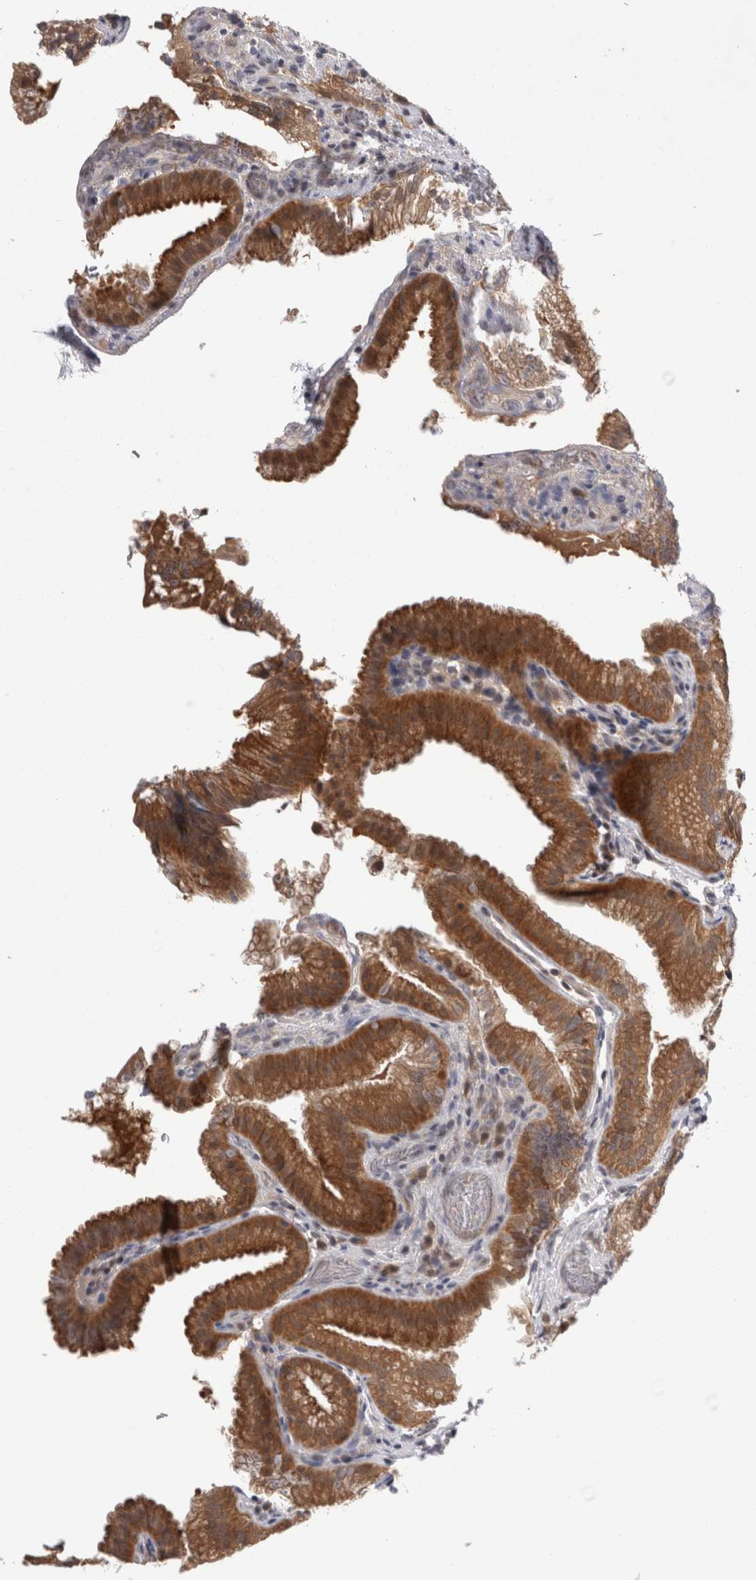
{"staining": {"intensity": "strong", "quantity": ">75%", "location": "cytoplasmic/membranous"}, "tissue": "gallbladder", "cell_type": "Glandular cells", "image_type": "normal", "snomed": [{"axis": "morphology", "description": "Normal tissue, NOS"}, {"axis": "topography", "description": "Gallbladder"}], "caption": "Glandular cells reveal strong cytoplasmic/membranous expression in approximately >75% of cells in unremarkable gallbladder. (DAB (3,3'-diaminobenzidine) = brown stain, brightfield microscopy at high magnification).", "gene": "PSMB2", "patient": {"sex": "female", "age": 30}}